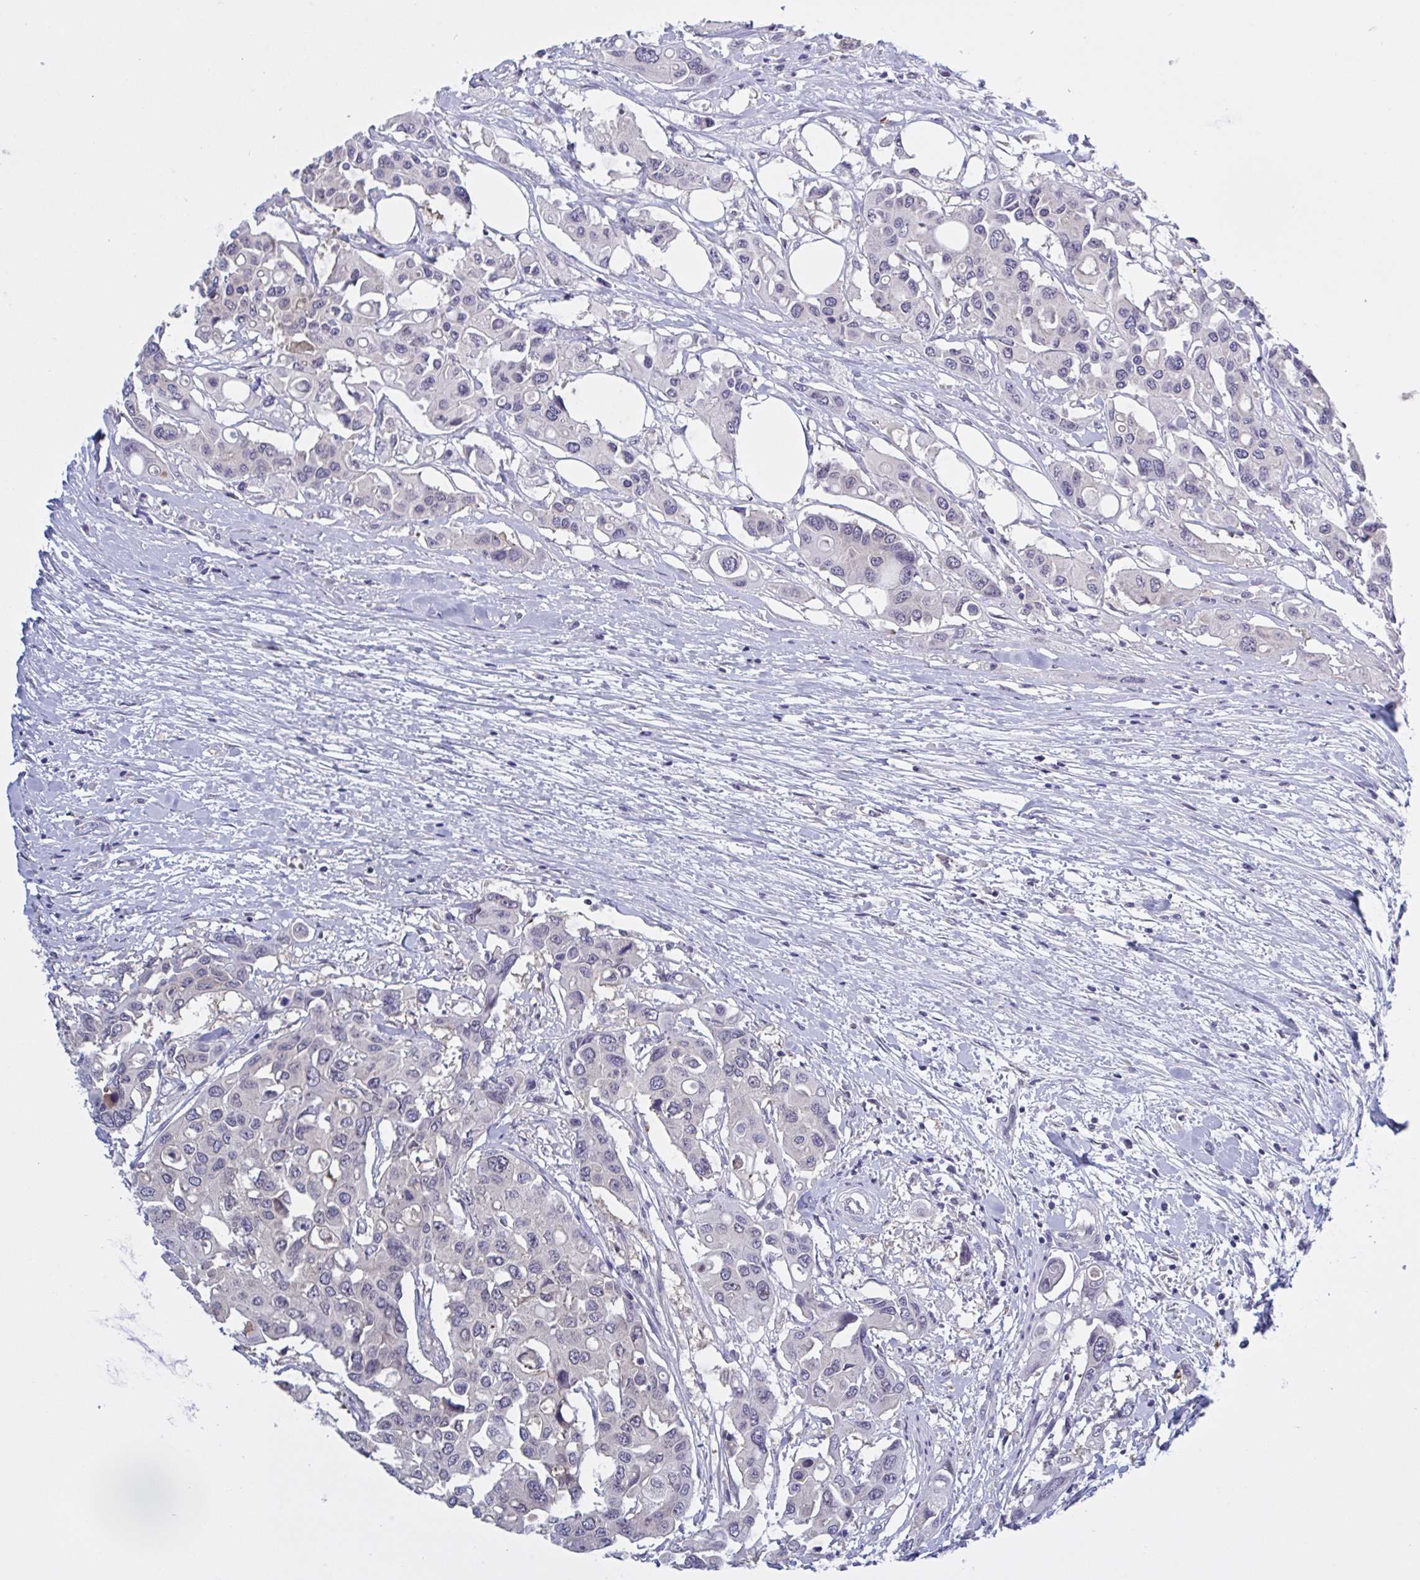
{"staining": {"intensity": "negative", "quantity": "none", "location": "none"}, "tissue": "colorectal cancer", "cell_type": "Tumor cells", "image_type": "cancer", "snomed": [{"axis": "morphology", "description": "Adenocarcinoma, NOS"}, {"axis": "topography", "description": "Colon"}], "caption": "DAB immunohistochemical staining of human colorectal adenocarcinoma displays no significant positivity in tumor cells.", "gene": "SERPINB13", "patient": {"sex": "male", "age": 77}}